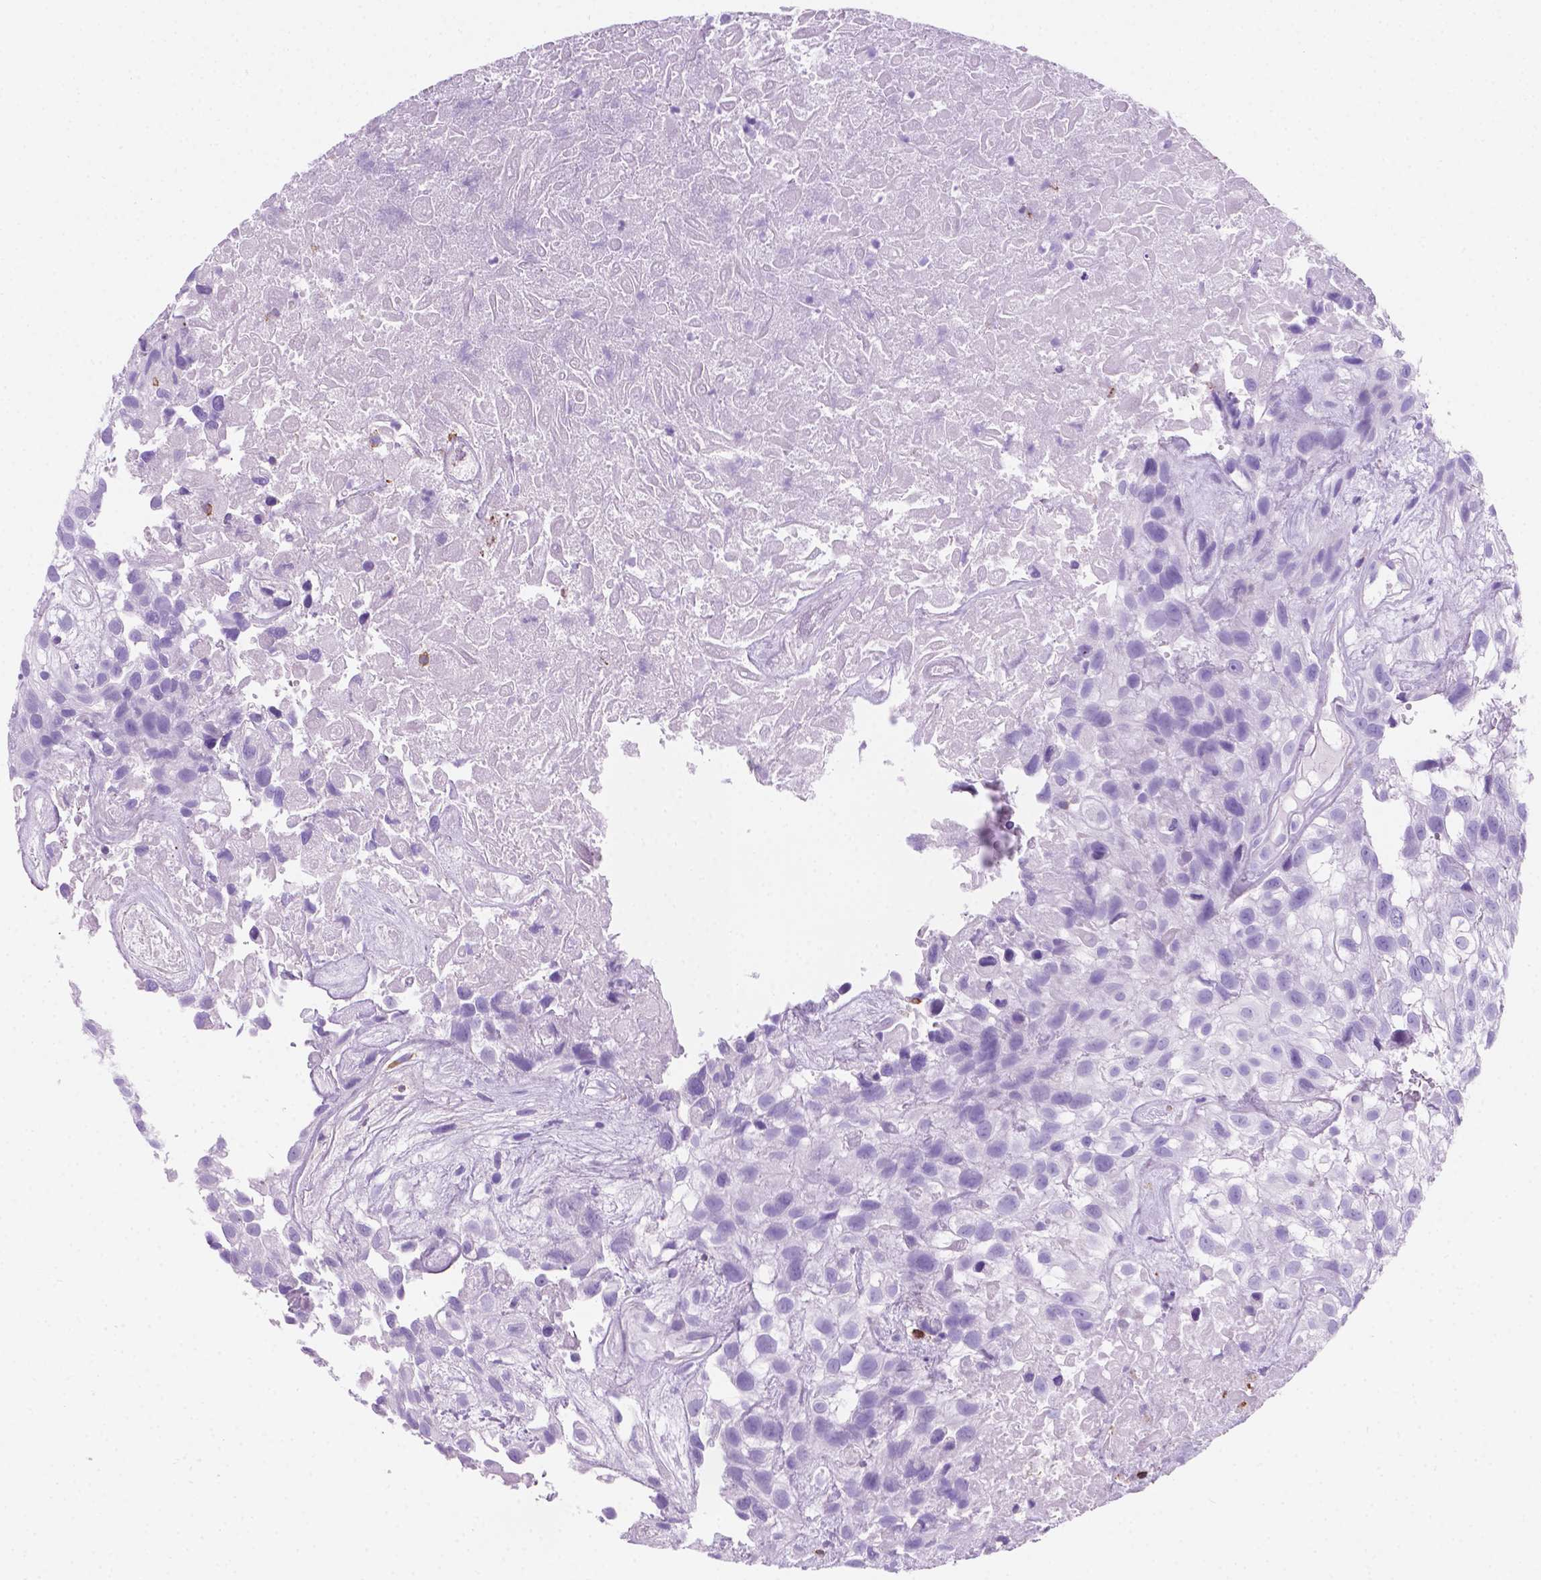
{"staining": {"intensity": "negative", "quantity": "none", "location": "none"}, "tissue": "urothelial cancer", "cell_type": "Tumor cells", "image_type": "cancer", "snomed": [{"axis": "morphology", "description": "Urothelial carcinoma, High grade"}, {"axis": "topography", "description": "Urinary bladder"}], "caption": "Image shows no significant protein positivity in tumor cells of urothelial cancer.", "gene": "MACF1", "patient": {"sex": "male", "age": 56}}